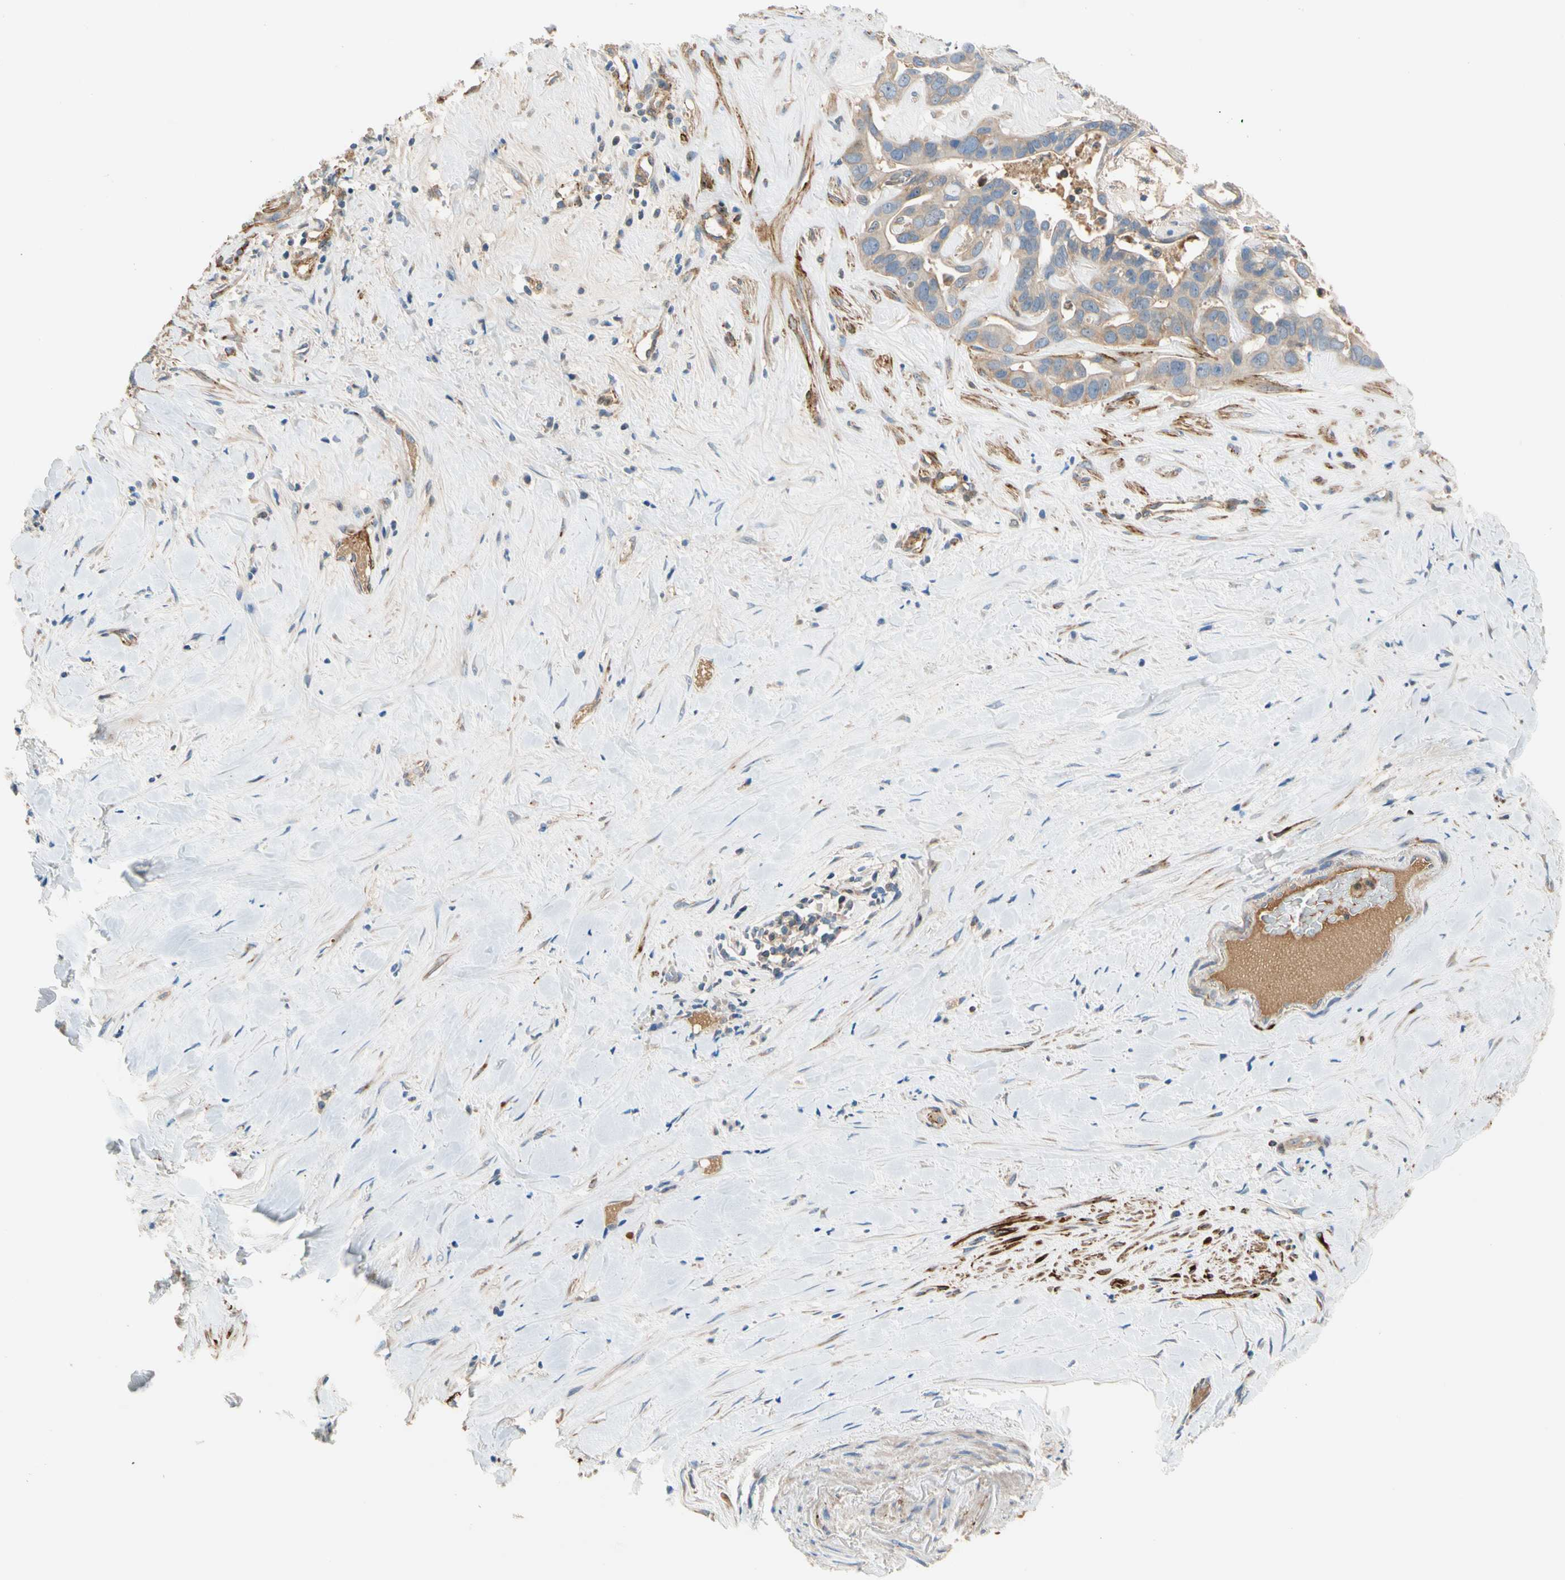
{"staining": {"intensity": "weak", "quantity": "25%-75%", "location": "cytoplasmic/membranous"}, "tissue": "liver cancer", "cell_type": "Tumor cells", "image_type": "cancer", "snomed": [{"axis": "morphology", "description": "Cholangiocarcinoma"}, {"axis": "topography", "description": "Liver"}], "caption": "Liver cholangiocarcinoma was stained to show a protein in brown. There is low levels of weak cytoplasmic/membranous expression in approximately 25%-75% of tumor cells.", "gene": "ENTREP3", "patient": {"sex": "female", "age": 65}}